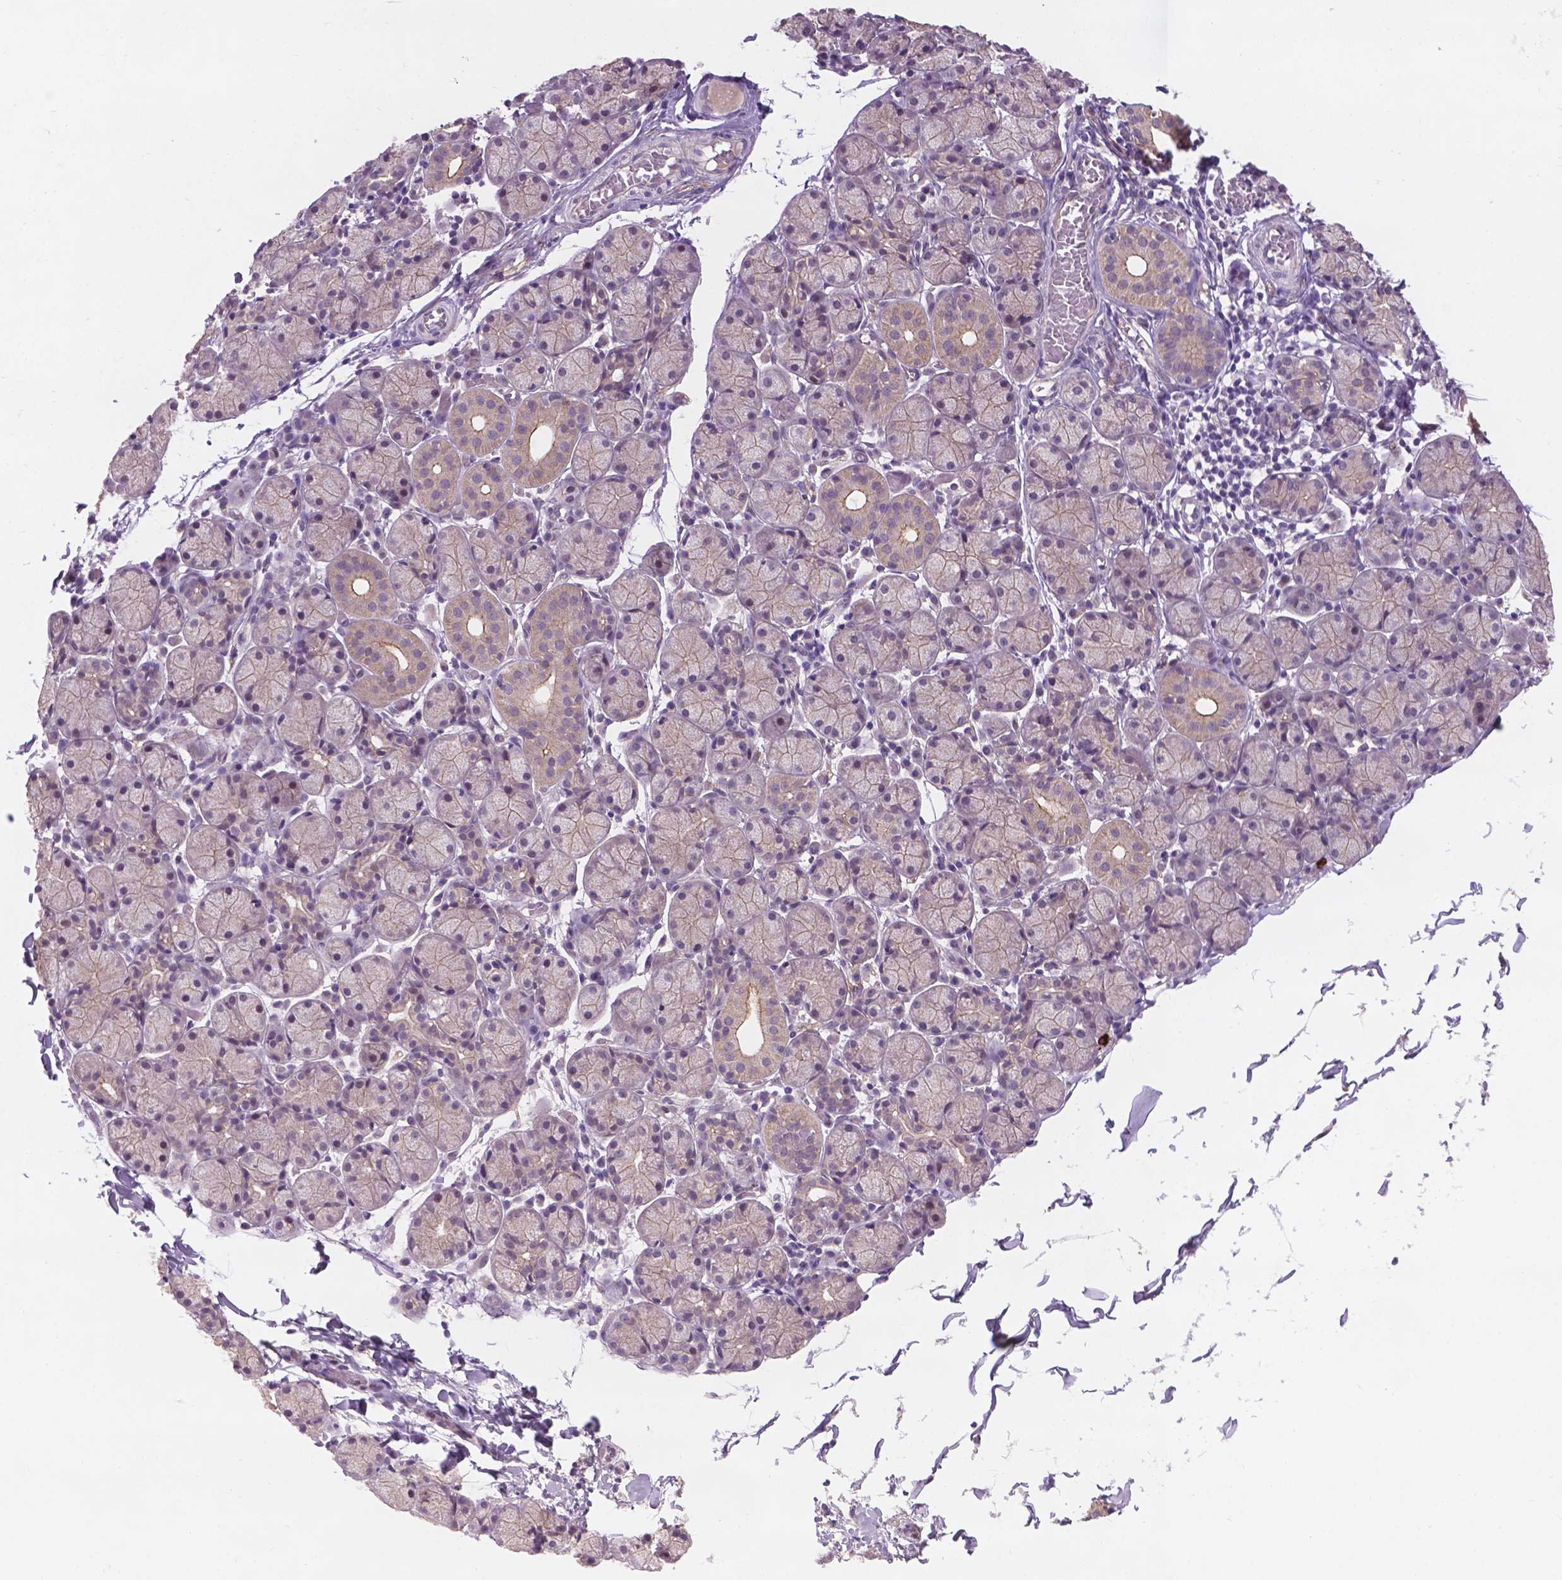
{"staining": {"intensity": "moderate", "quantity": "<25%", "location": "cytoplasmic/membranous"}, "tissue": "salivary gland", "cell_type": "Glandular cells", "image_type": "normal", "snomed": [{"axis": "morphology", "description": "Normal tissue, NOS"}, {"axis": "topography", "description": "Salivary gland"}], "caption": "Brown immunohistochemical staining in normal salivary gland exhibits moderate cytoplasmic/membranous positivity in approximately <25% of glandular cells. The staining was performed using DAB (3,3'-diaminobenzidine) to visualize the protein expression in brown, while the nuclei were stained in blue with hematoxylin (Magnification: 20x).", "gene": "GXYLT2", "patient": {"sex": "female", "age": 24}}